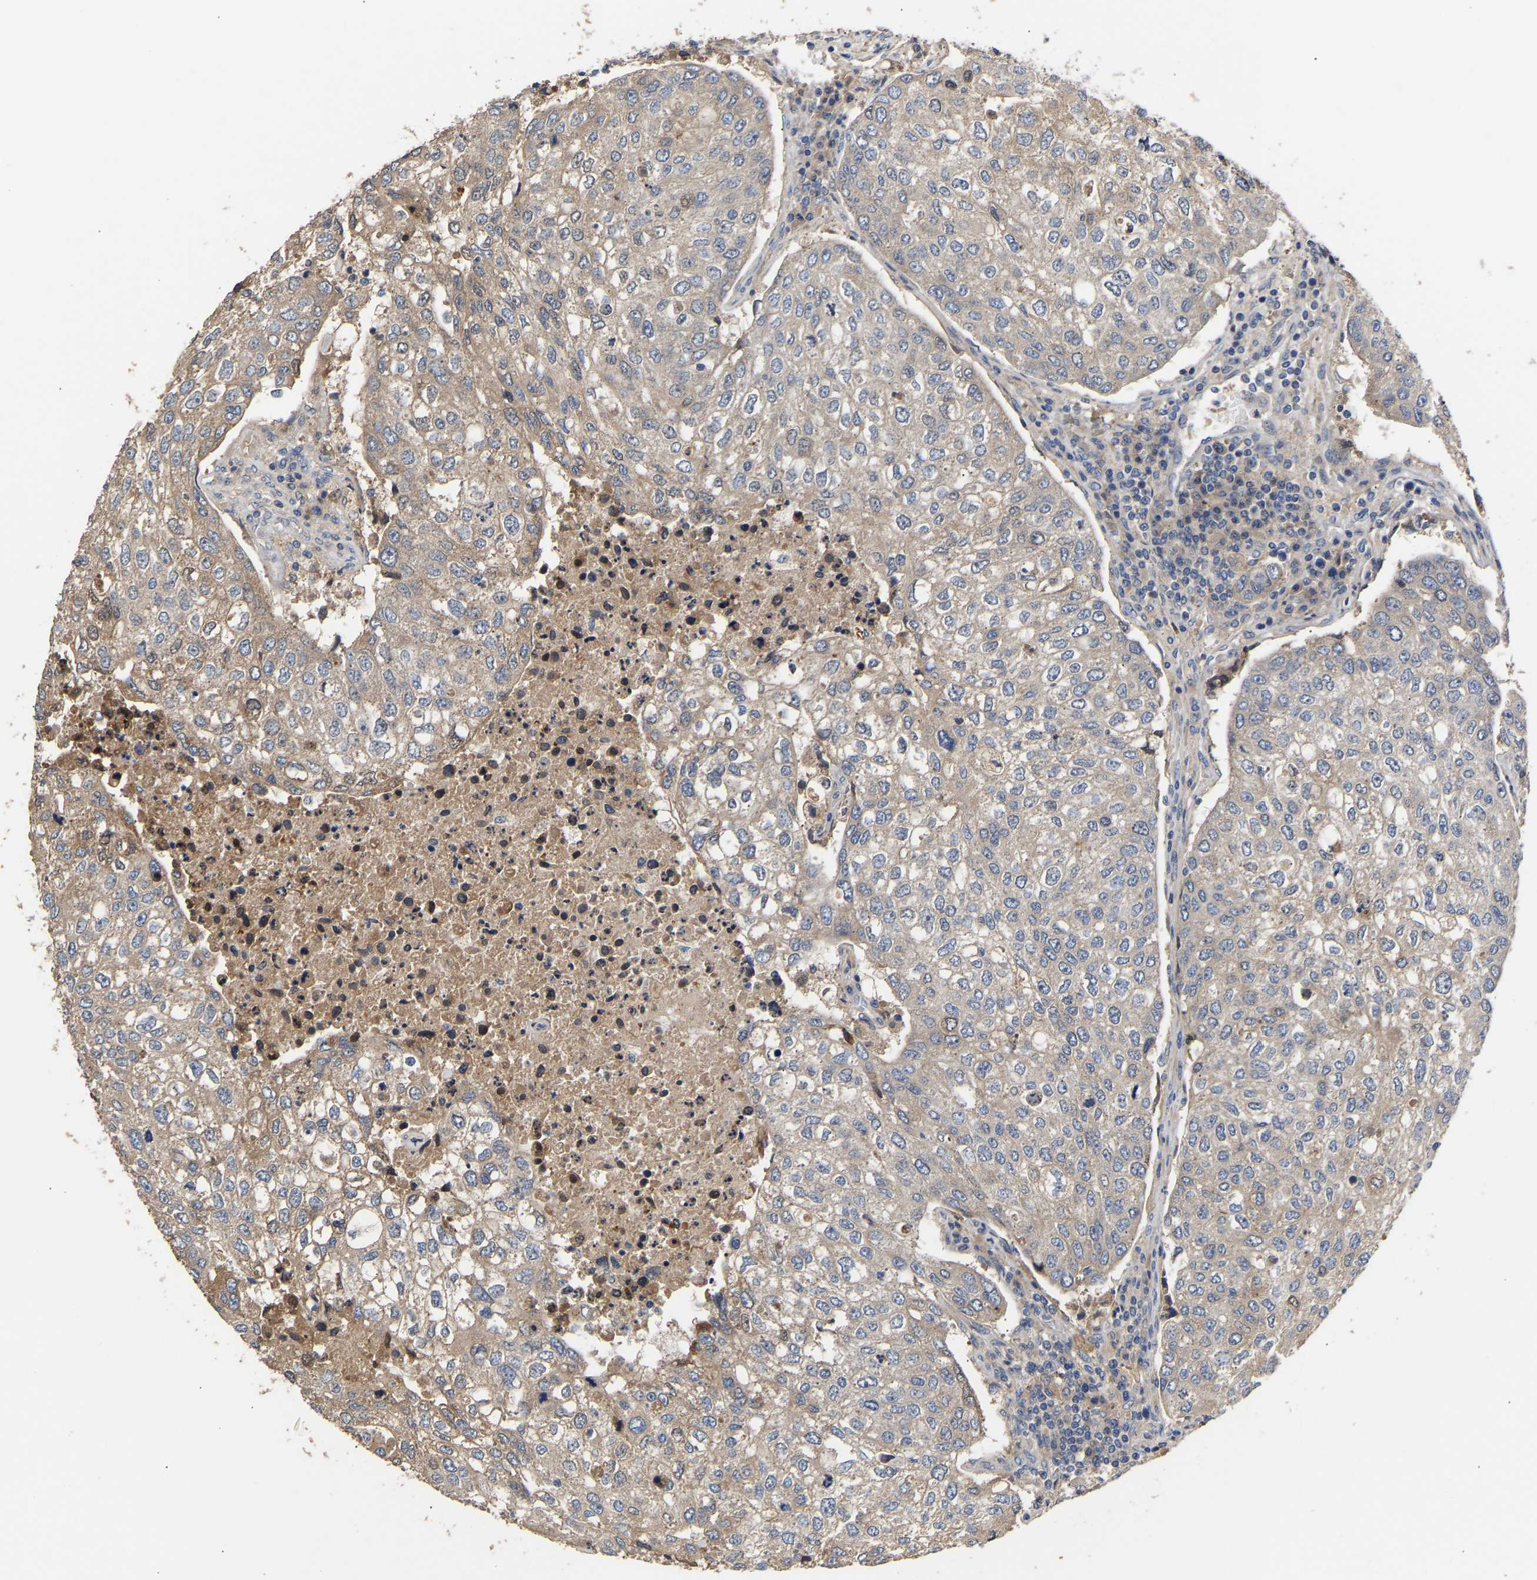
{"staining": {"intensity": "weak", "quantity": "25%-75%", "location": "cytoplasmic/membranous"}, "tissue": "urothelial cancer", "cell_type": "Tumor cells", "image_type": "cancer", "snomed": [{"axis": "morphology", "description": "Urothelial carcinoma, High grade"}, {"axis": "topography", "description": "Lymph node"}, {"axis": "topography", "description": "Urinary bladder"}], "caption": "The histopathology image demonstrates staining of urothelial cancer, revealing weak cytoplasmic/membranous protein staining (brown color) within tumor cells.", "gene": "KASH5", "patient": {"sex": "male", "age": 51}}